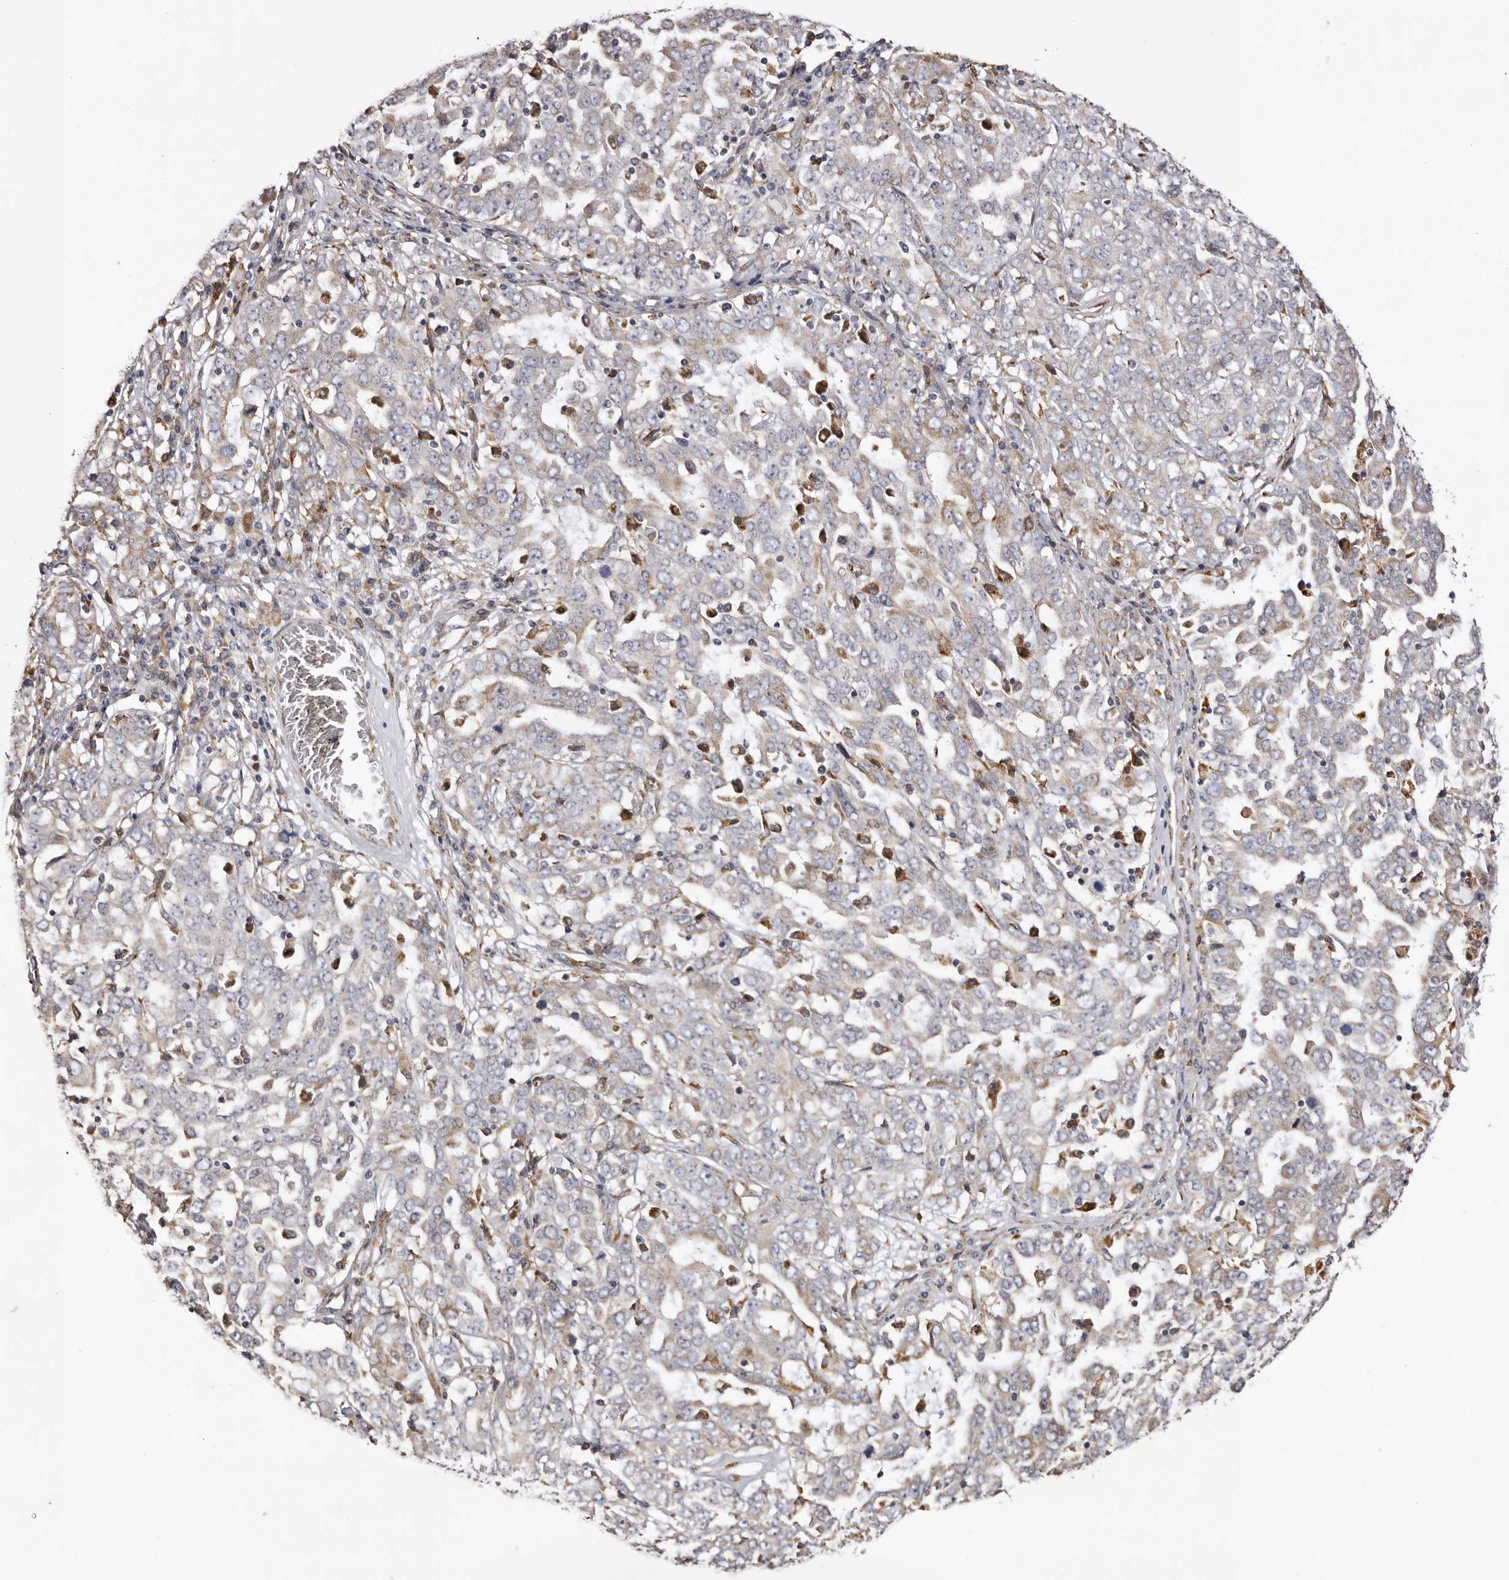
{"staining": {"intensity": "weak", "quantity": "<25%", "location": "cytoplasmic/membranous"}, "tissue": "ovarian cancer", "cell_type": "Tumor cells", "image_type": "cancer", "snomed": [{"axis": "morphology", "description": "Carcinoma, endometroid"}, {"axis": "topography", "description": "Ovary"}], "caption": "High power microscopy photomicrograph of an IHC micrograph of endometroid carcinoma (ovarian), revealing no significant positivity in tumor cells.", "gene": "PIGX", "patient": {"sex": "female", "age": 62}}